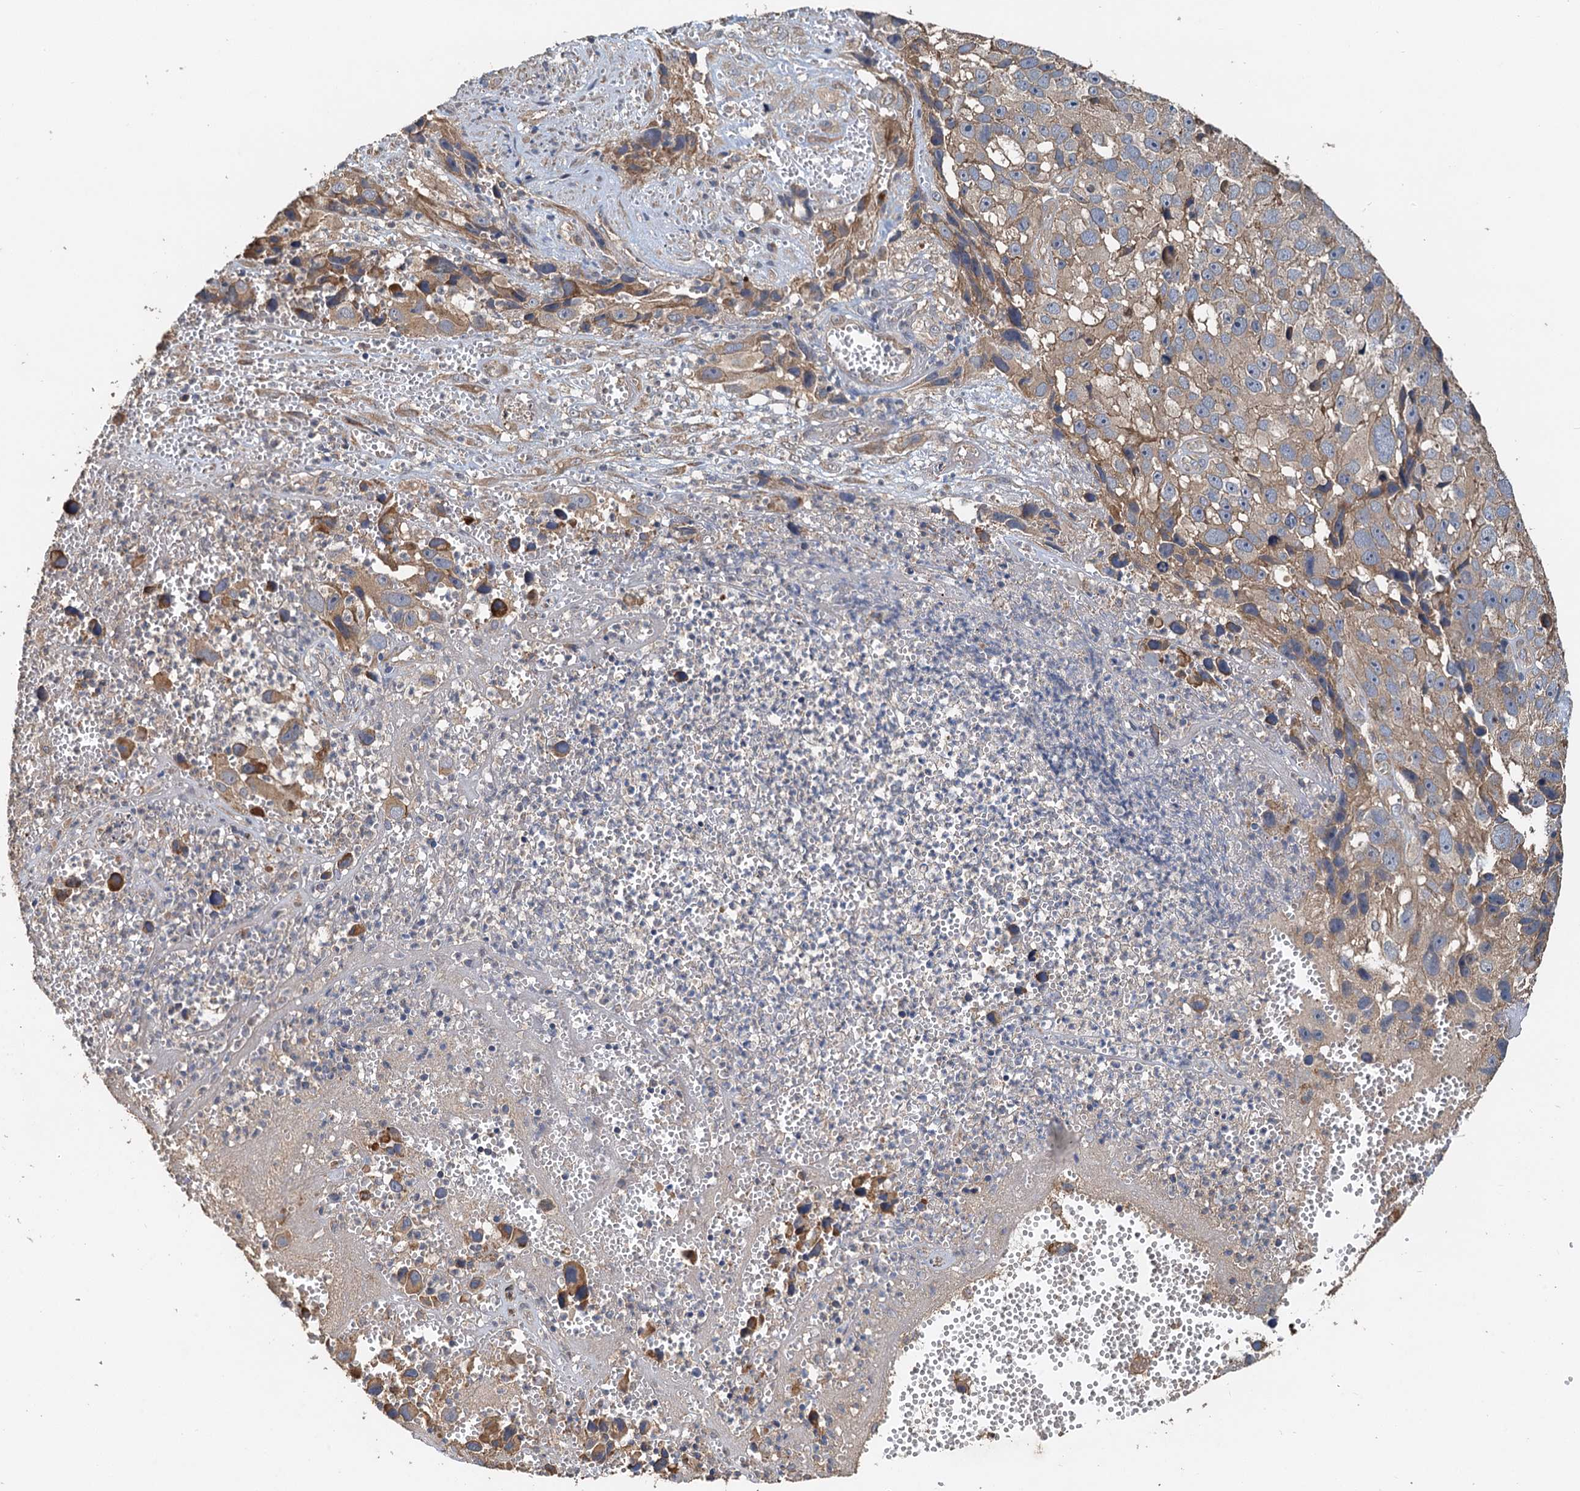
{"staining": {"intensity": "weak", "quantity": "25%-75%", "location": "cytoplasmic/membranous"}, "tissue": "melanoma", "cell_type": "Tumor cells", "image_type": "cancer", "snomed": [{"axis": "morphology", "description": "Malignant melanoma, NOS"}, {"axis": "topography", "description": "Skin"}], "caption": "Malignant melanoma stained with immunohistochemistry (IHC) exhibits weak cytoplasmic/membranous expression in about 25%-75% of tumor cells.", "gene": "HYI", "patient": {"sex": "male", "age": 84}}